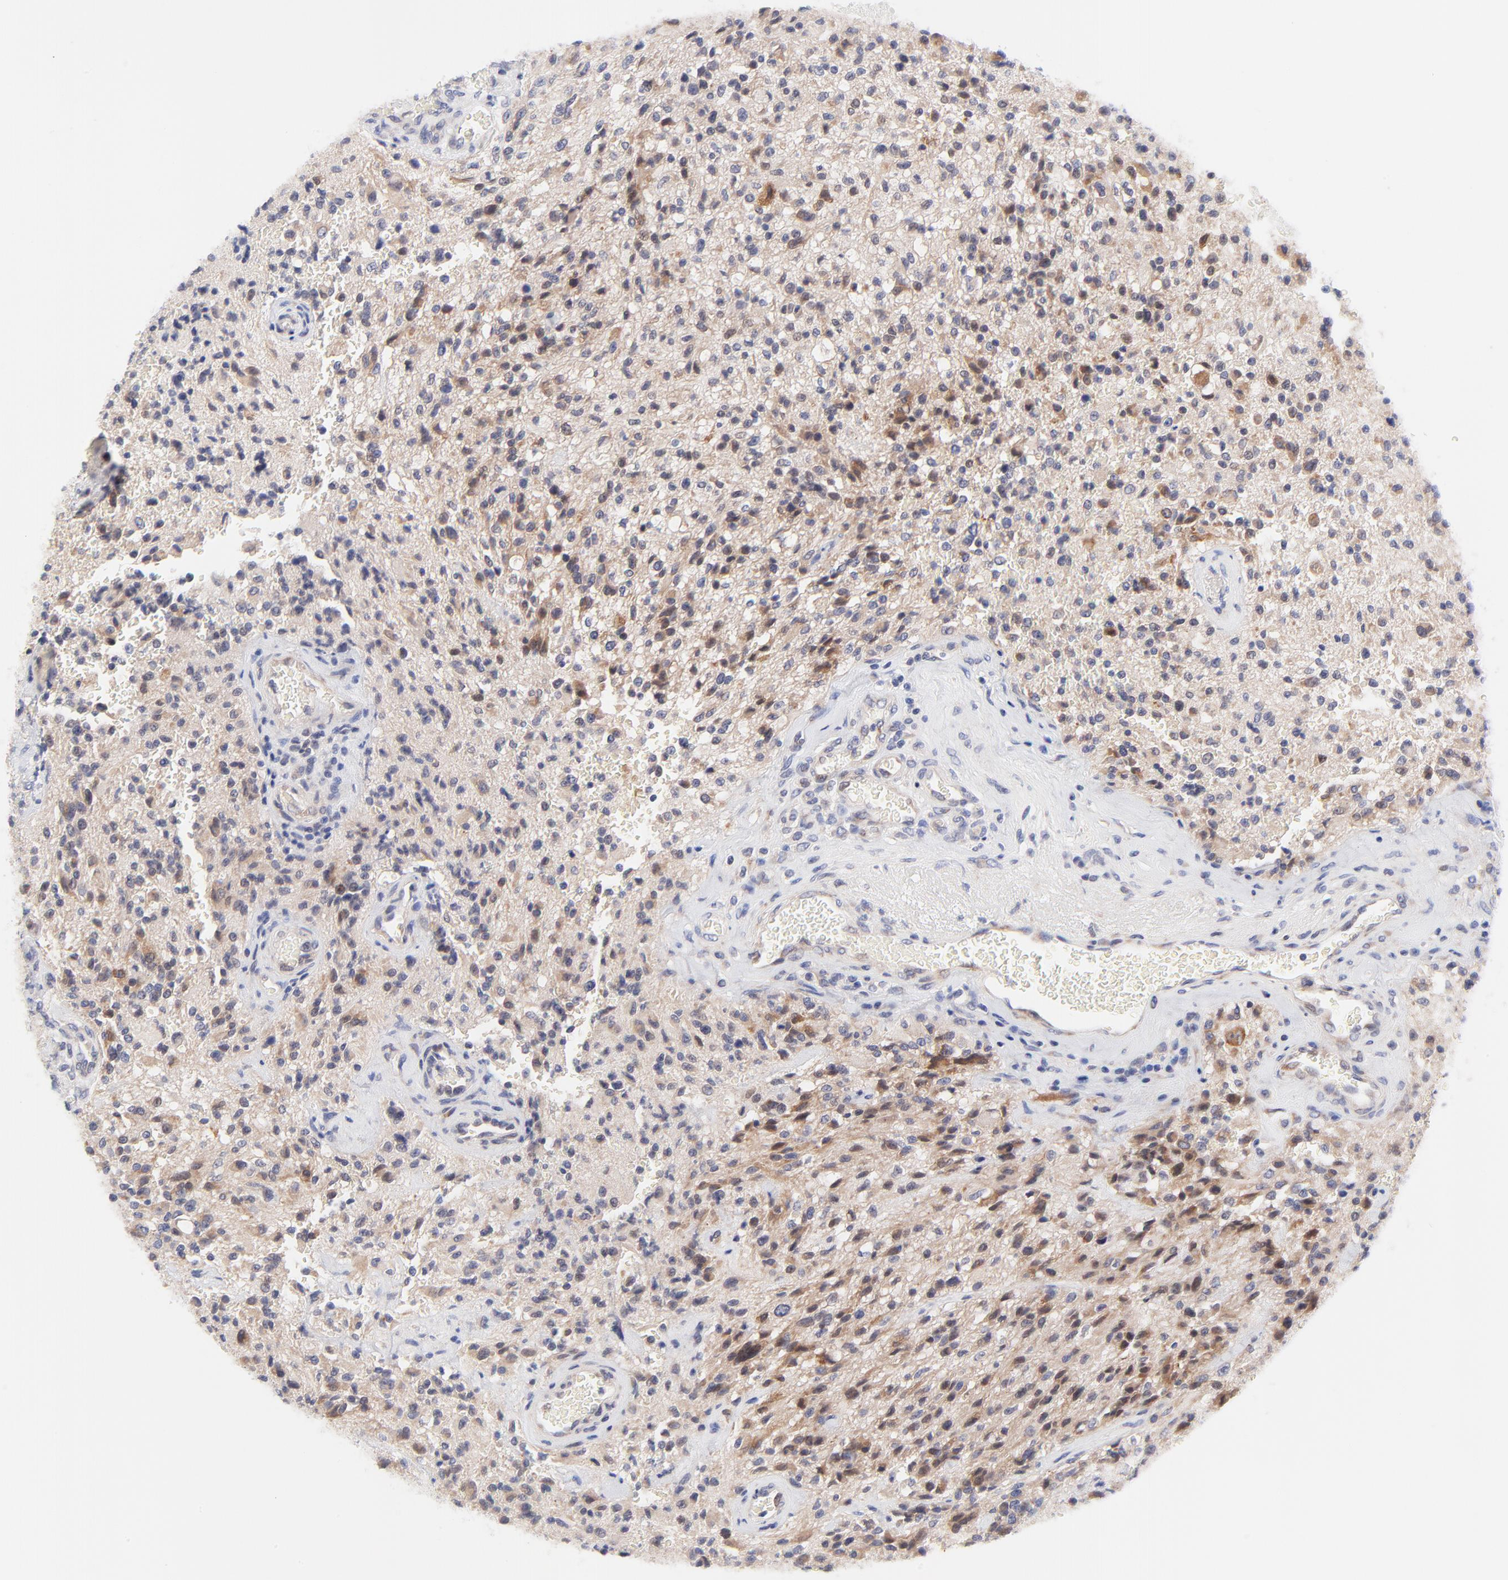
{"staining": {"intensity": "weak", "quantity": "25%-75%", "location": "nuclear"}, "tissue": "glioma", "cell_type": "Tumor cells", "image_type": "cancer", "snomed": [{"axis": "morphology", "description": "Normal tissue, NOS"}, {"axis": "morphology", "description": "Glioma, malignant, High grade"}, {"axis": "topography", "description": "Cerebral cortex"}], "caption": "Immunohistochemical staining of human malignant glioma (high-grade) demonstrates weak nuclear protein expression in approximately 25%-75% of tumor cells.", "gene": "AFF2", "patient": {"sex": "male", "age": 56}}